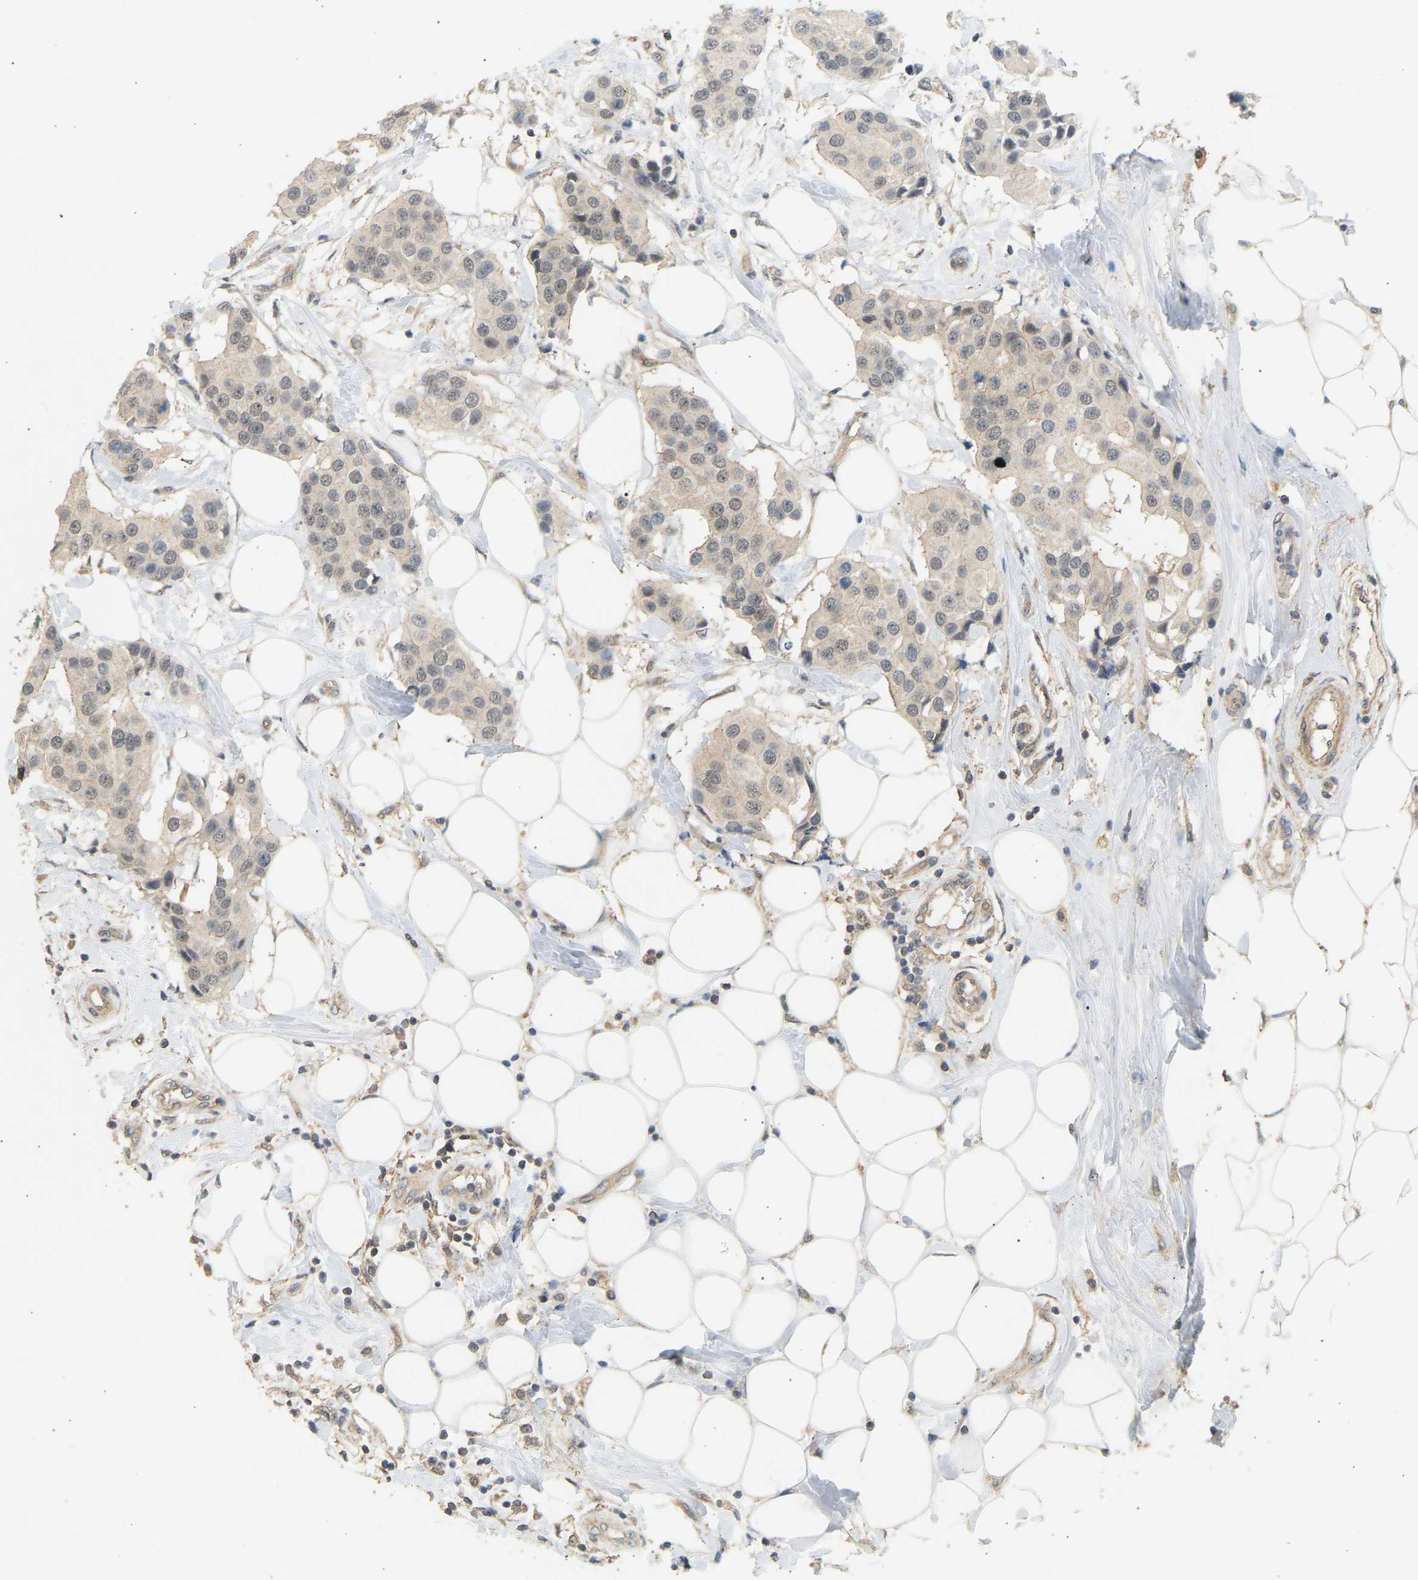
{"staining": {"intensity": "weak", "quantity": "<25%", "location": "cytoplasmic/membranous,nuclear"}, "tissue": "breast cancer", "cell_type": "Tumor cells", "image_type": "cancer", "snomed": [{"axis": "morphology", "description": "Normal tissue, NOS"}, {"axis": "morphology", "description": "Duct carcinoma"}, {"axis": "topography", "description": "Breast"}], "caption": "The image reveals no significant expression in tumor cells of breast cancer.", "gene": "RGL1", "patient": {"sex": "female", "age": 39}}